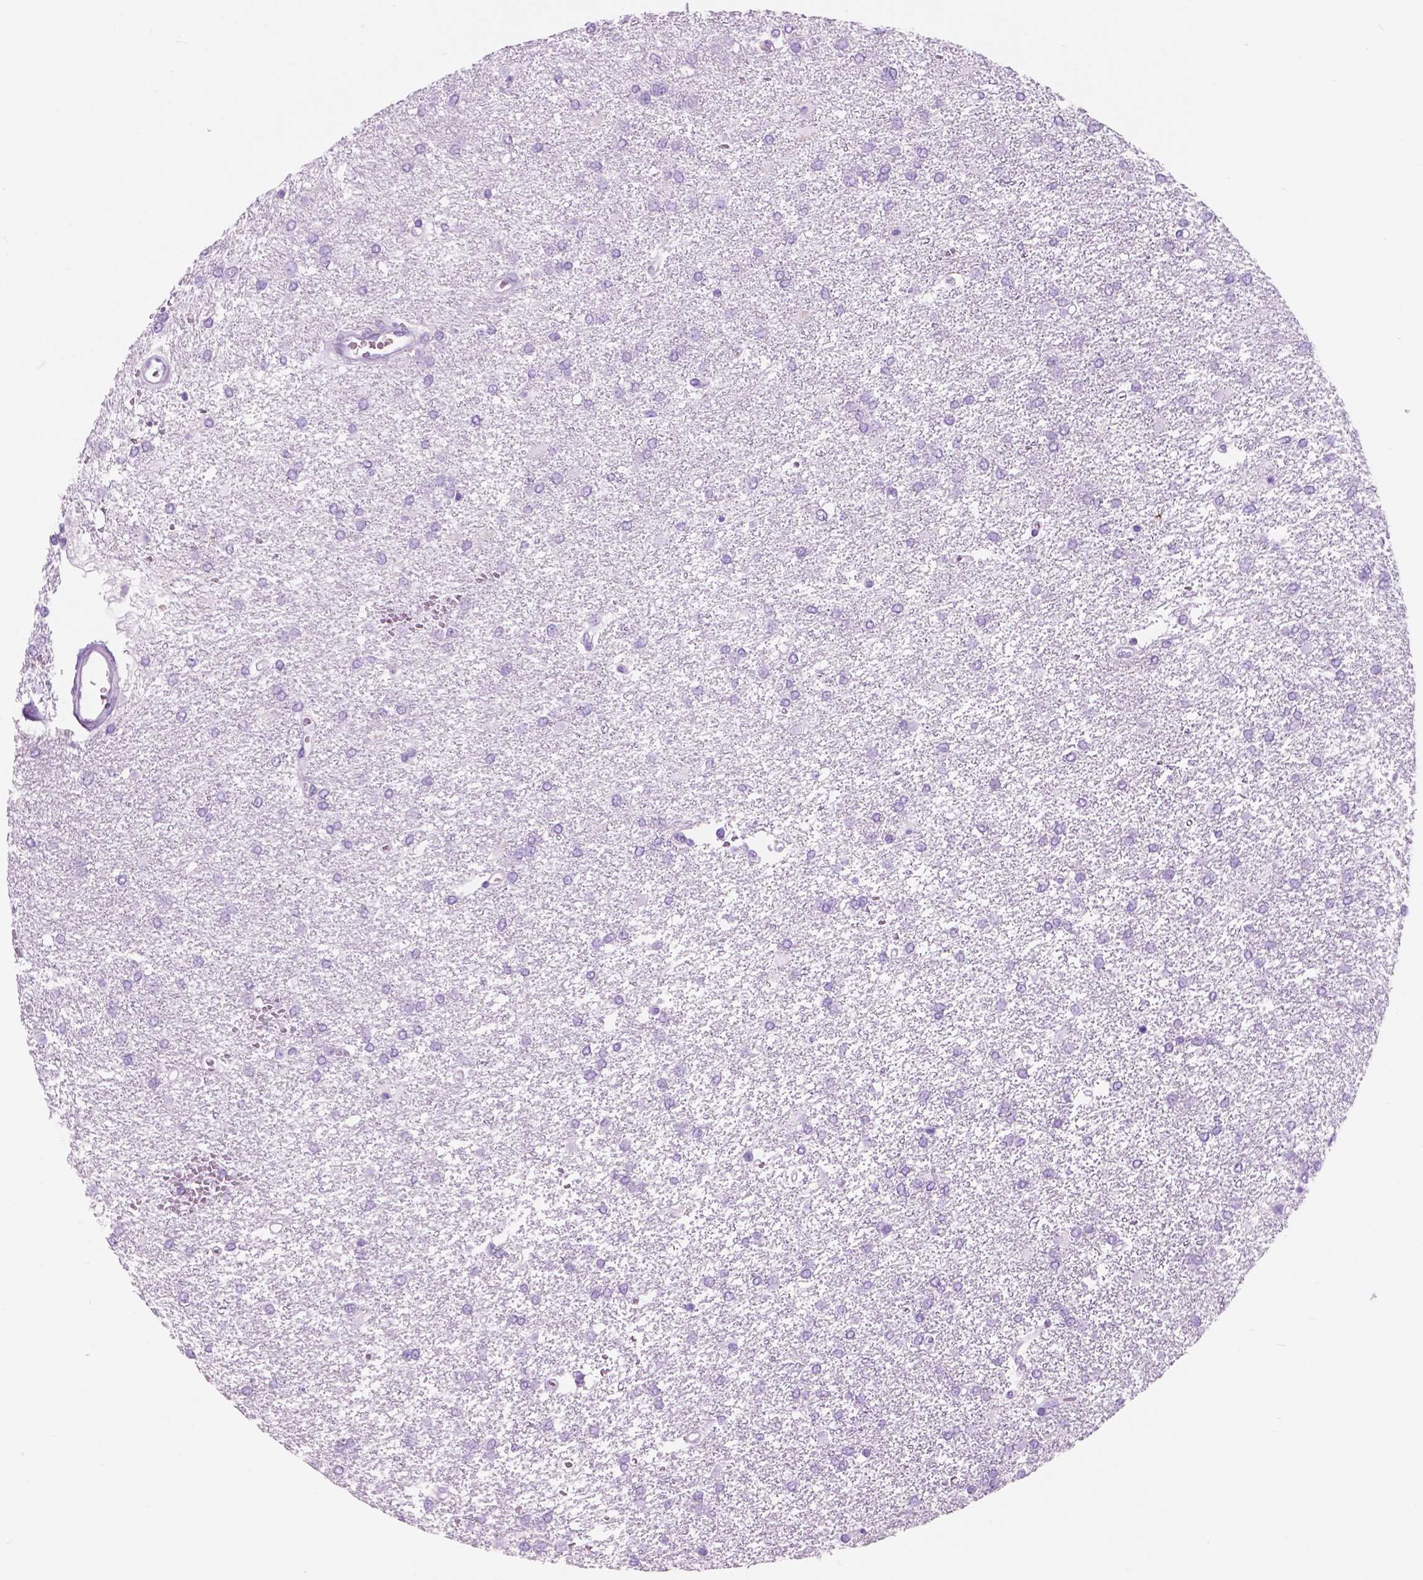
{"staining": {"intensity": "negative", "quantity": "none", "location": "none"}, "tissue": "glioma", "cell_type": "Tumor cells", "image_type": "cancer", "snomed": [{"axis": "morphology", "description": "Glioma, malignant, High grade"}, {"axis": "topography", "description": "Brain"}], "caption": "IHC of human glioma reveals no positivity in tumor cells.", "gene": "CUZD1", "patient": {"sex": "female", "age": 61}}